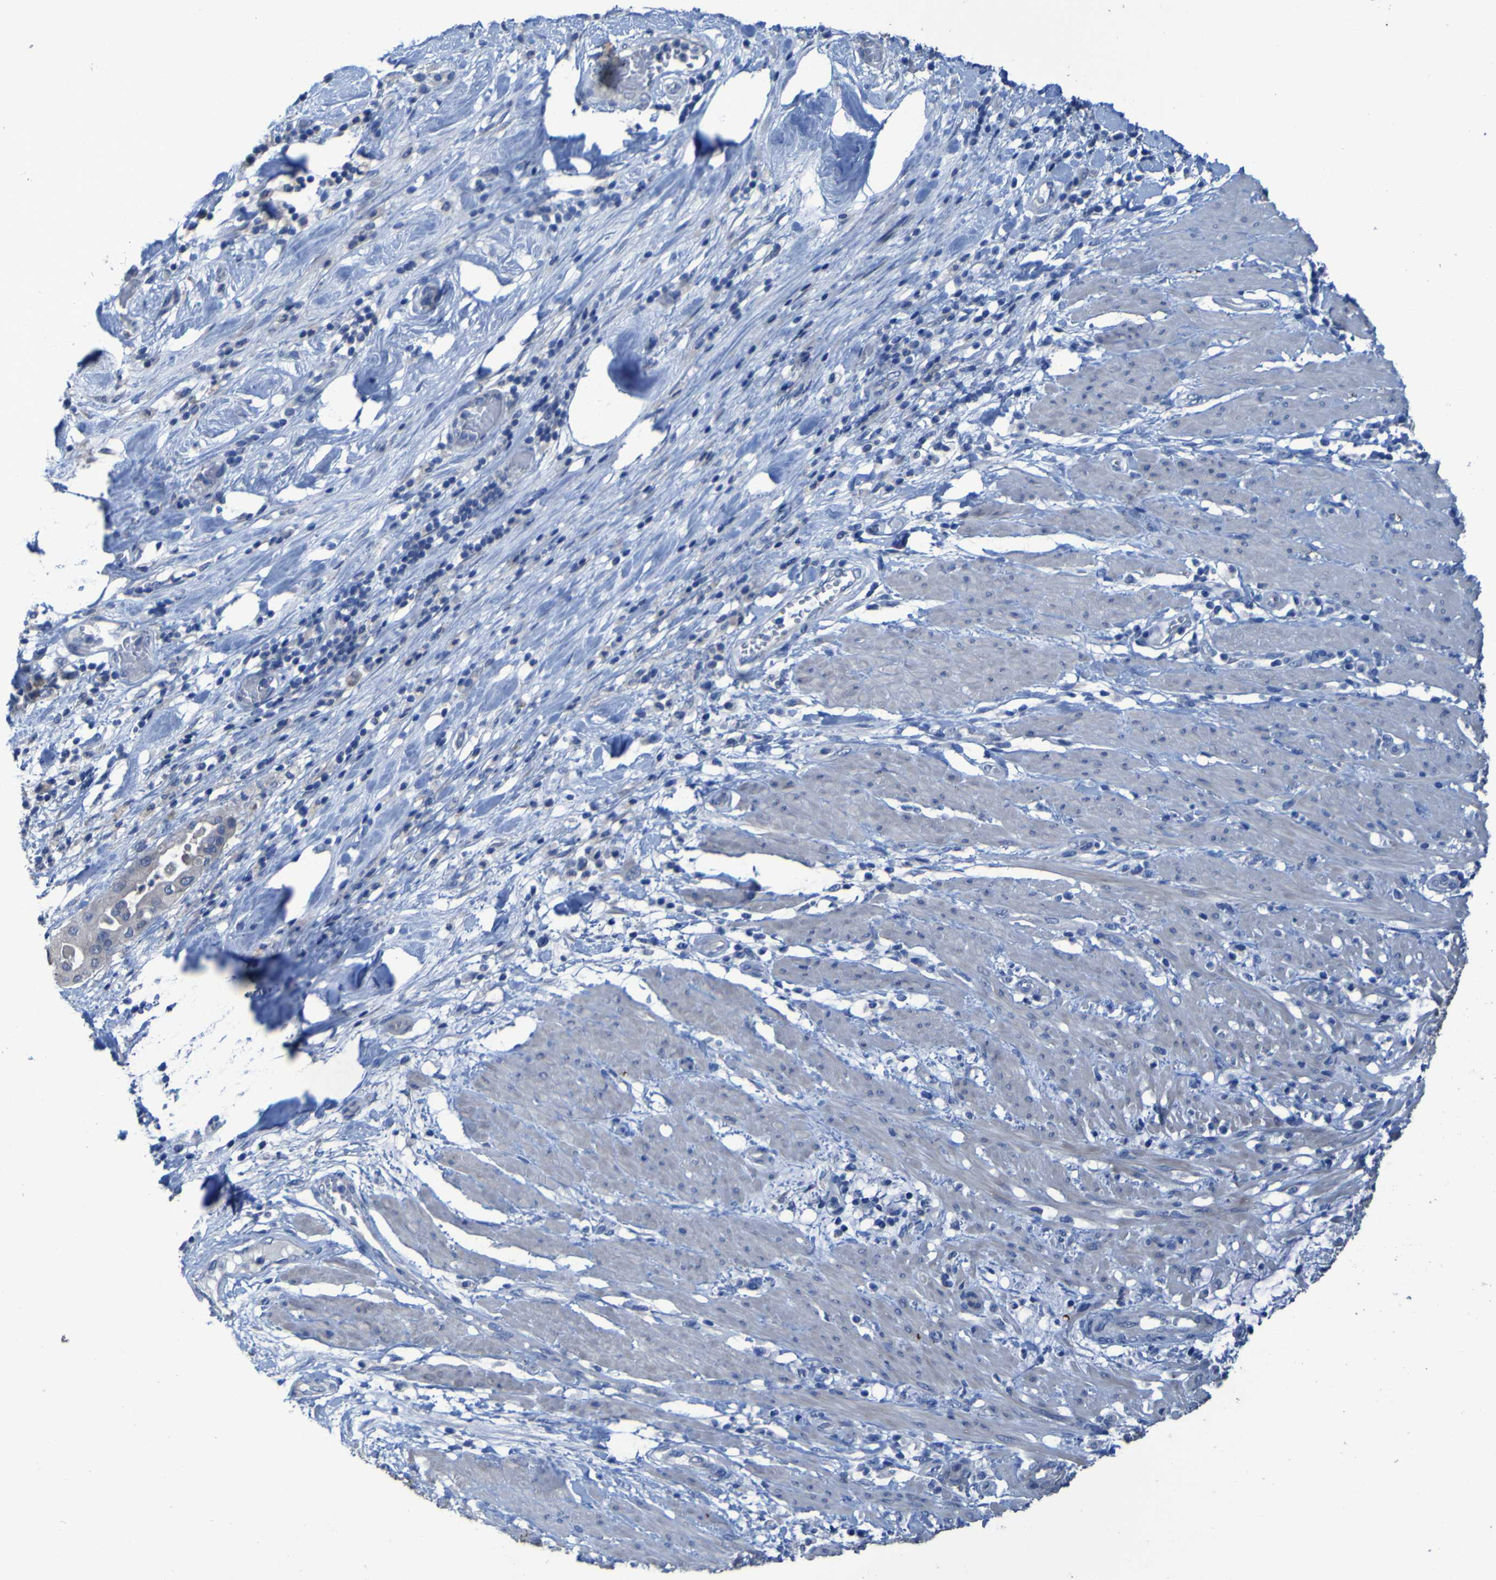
{"staining": {"intensity": "strong", "quantity": "<25%", "location": "cytoplasmic/membranous"}, "tissue": "pancreatic cancer", "cell_type": "Tumor cells", "image_type": "cancer", "snomed": [{"axis": "morphology", "description": "Adenocarcinoma, NOS"}, {"axis": "morphology", "description": "Adenocarcinoma, metastatic, NOS"}, {"axis": "topography", "description": "Lymph node"}, {"axis": "topography", "description": "Pancreas"}, {"axis": "topography", "description": "Duodenum"}], "caption": "Brown immunohistochemical staining in human pancreatic cancer demonstrates strong cytoplasmic/membranous staining in about <25% of tumor cells.", "gene": "CLDN18", "patient": {"sex": "female", "age": 64}}